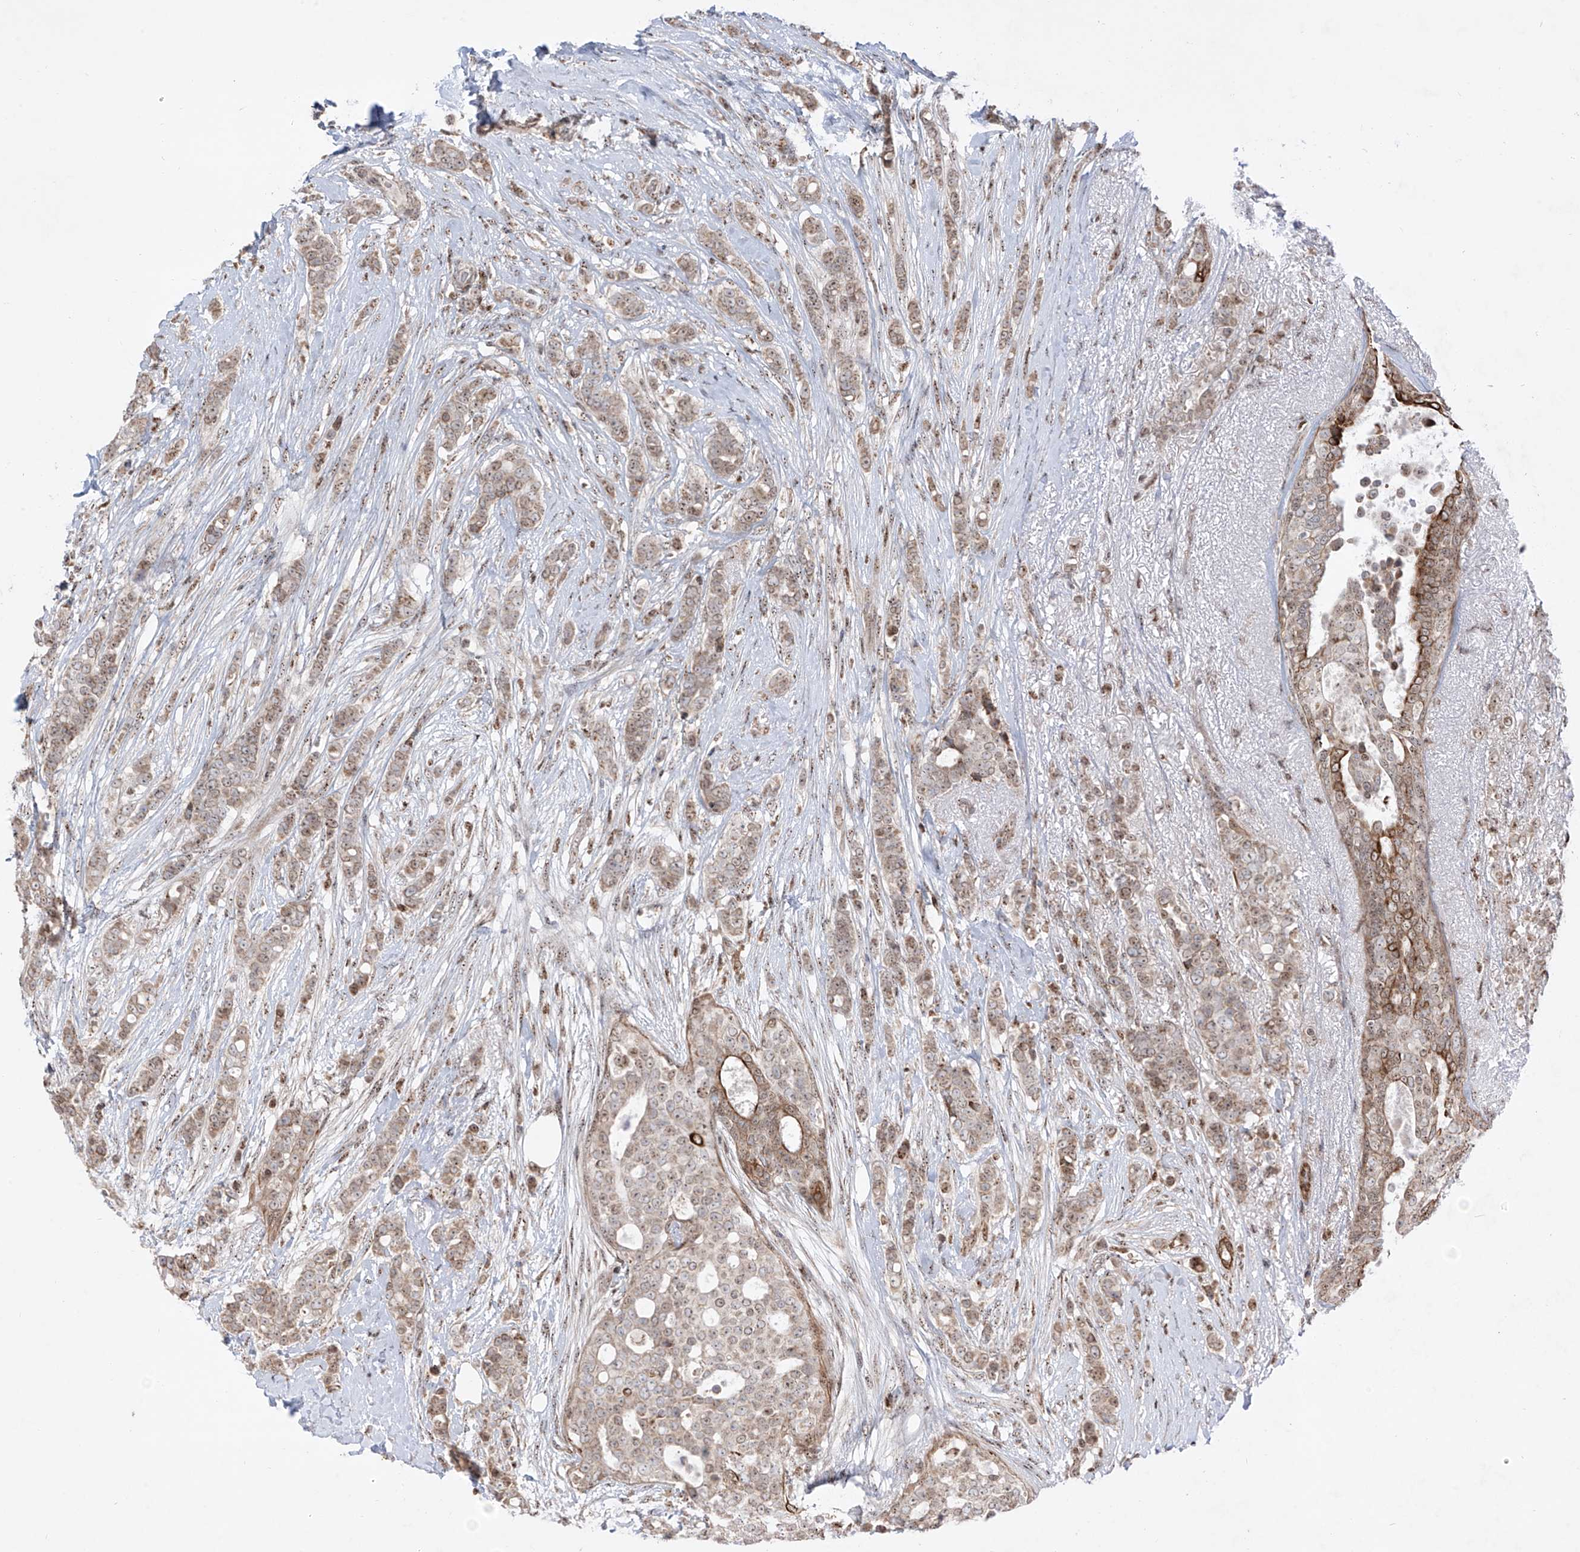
{"staining": {"intensity": "weak", "quantity": ">75%", "location": "cytoplasmic/membranous,nuclear"}, "tissue": "breast cancer", "cell_type": "Tumor cells", "image_type": "cancer", "snomed": [{"axis": "morphology", "description": "Lobular carcinoma"}, {"axis": "topography", "description": "Breast"}], "caption": "High-magnification brightfield microscopy of breast lobular carcinoma stained with DAB (brown) and counterstained with hematoxylin (blue). tumor cells exhibit weak cytoplasmic/membranous and nuclear staining is appreciated in approximately>75% of cells.", "gene": "ZBTB8A", "patient": {"sex": "female", "age": 51}}